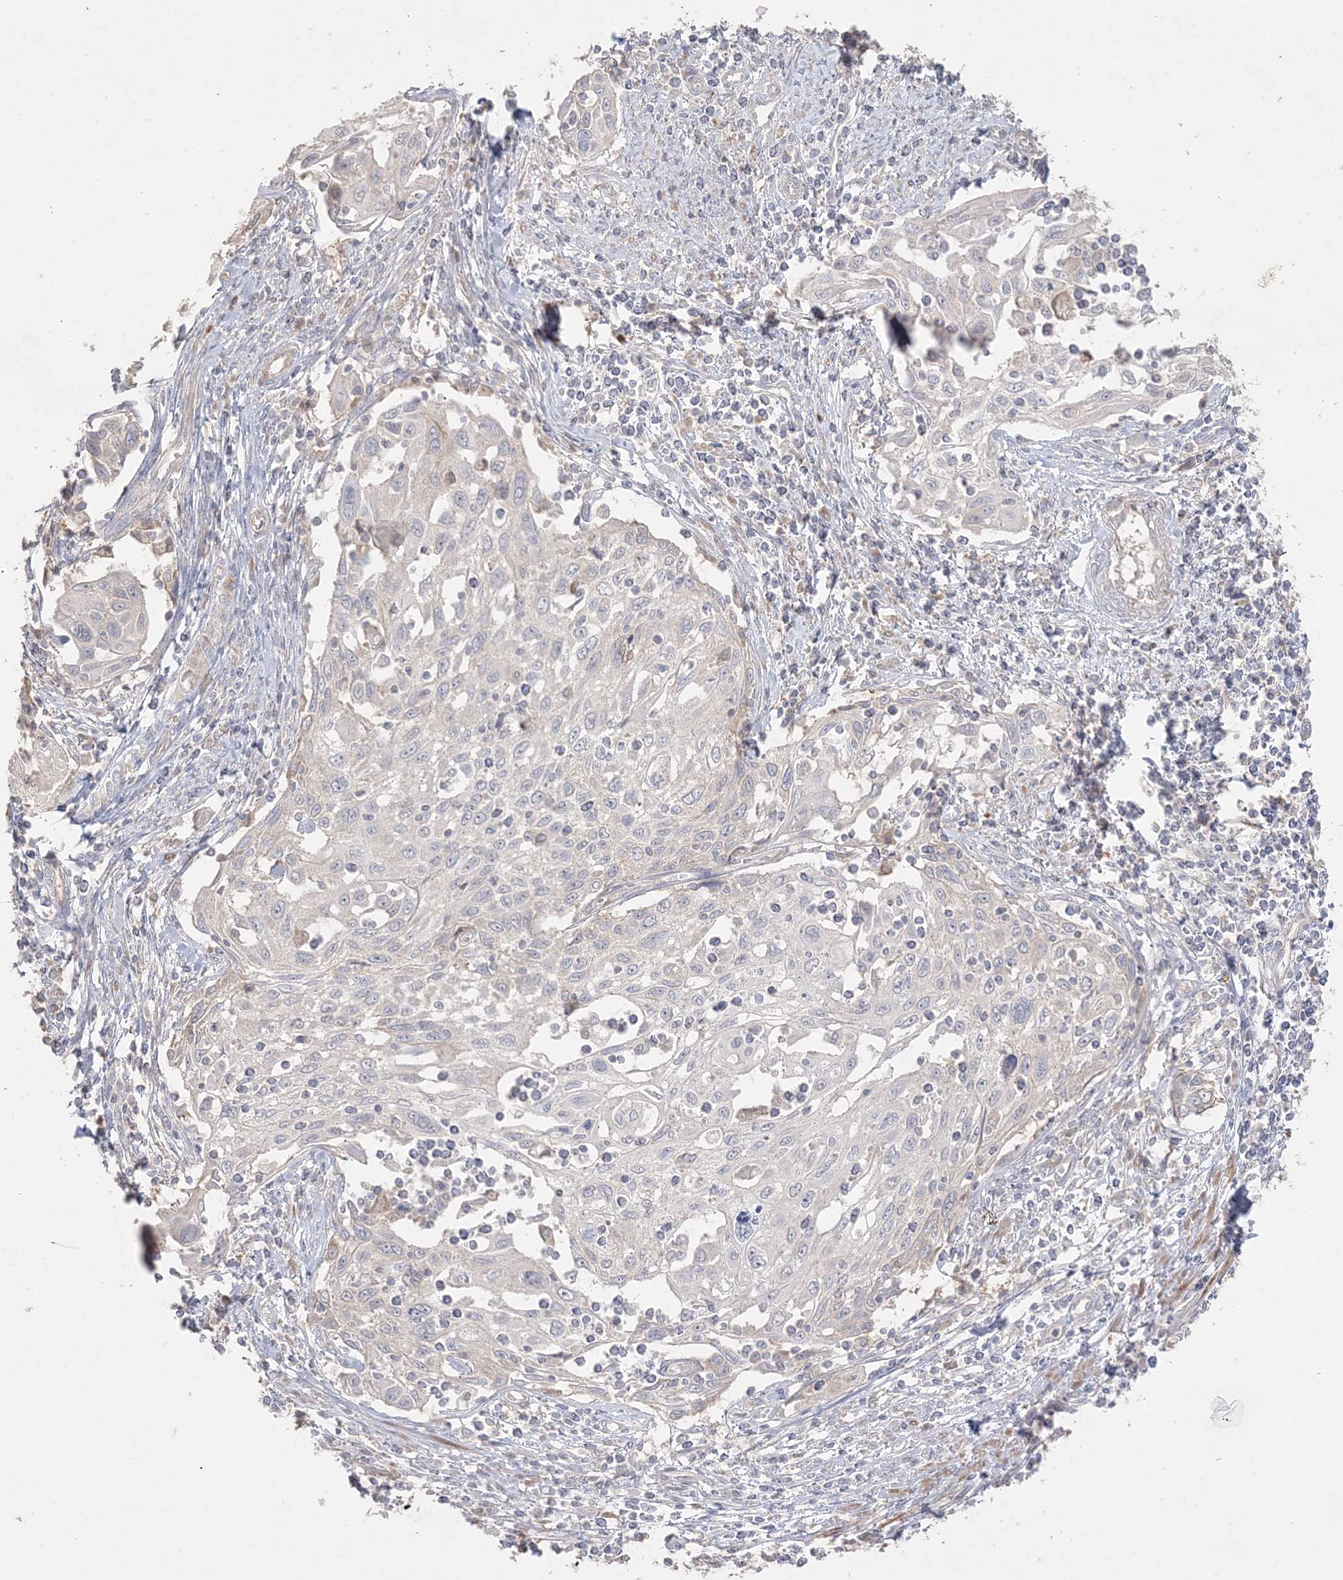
{"staining": {"intensity": "negative", "quantity": "none", "location": "none"}, "tissue": "cervical cancer", "cell_type": "Tumor cells", "image_type": "cancer", "snomed": [{"axis": "morphology", "description": "Squamous cell carcinoma, NOS"}, {"axis": "topography", "description": "Cervix"}], "caption": "This is an immunohistochemistry (IHC) image of human cervical squamous cell carcinoma. There is no staining in tumor cells.", "gene": "SH3BP4", "patient": {"sex": "female", "age": 70}}